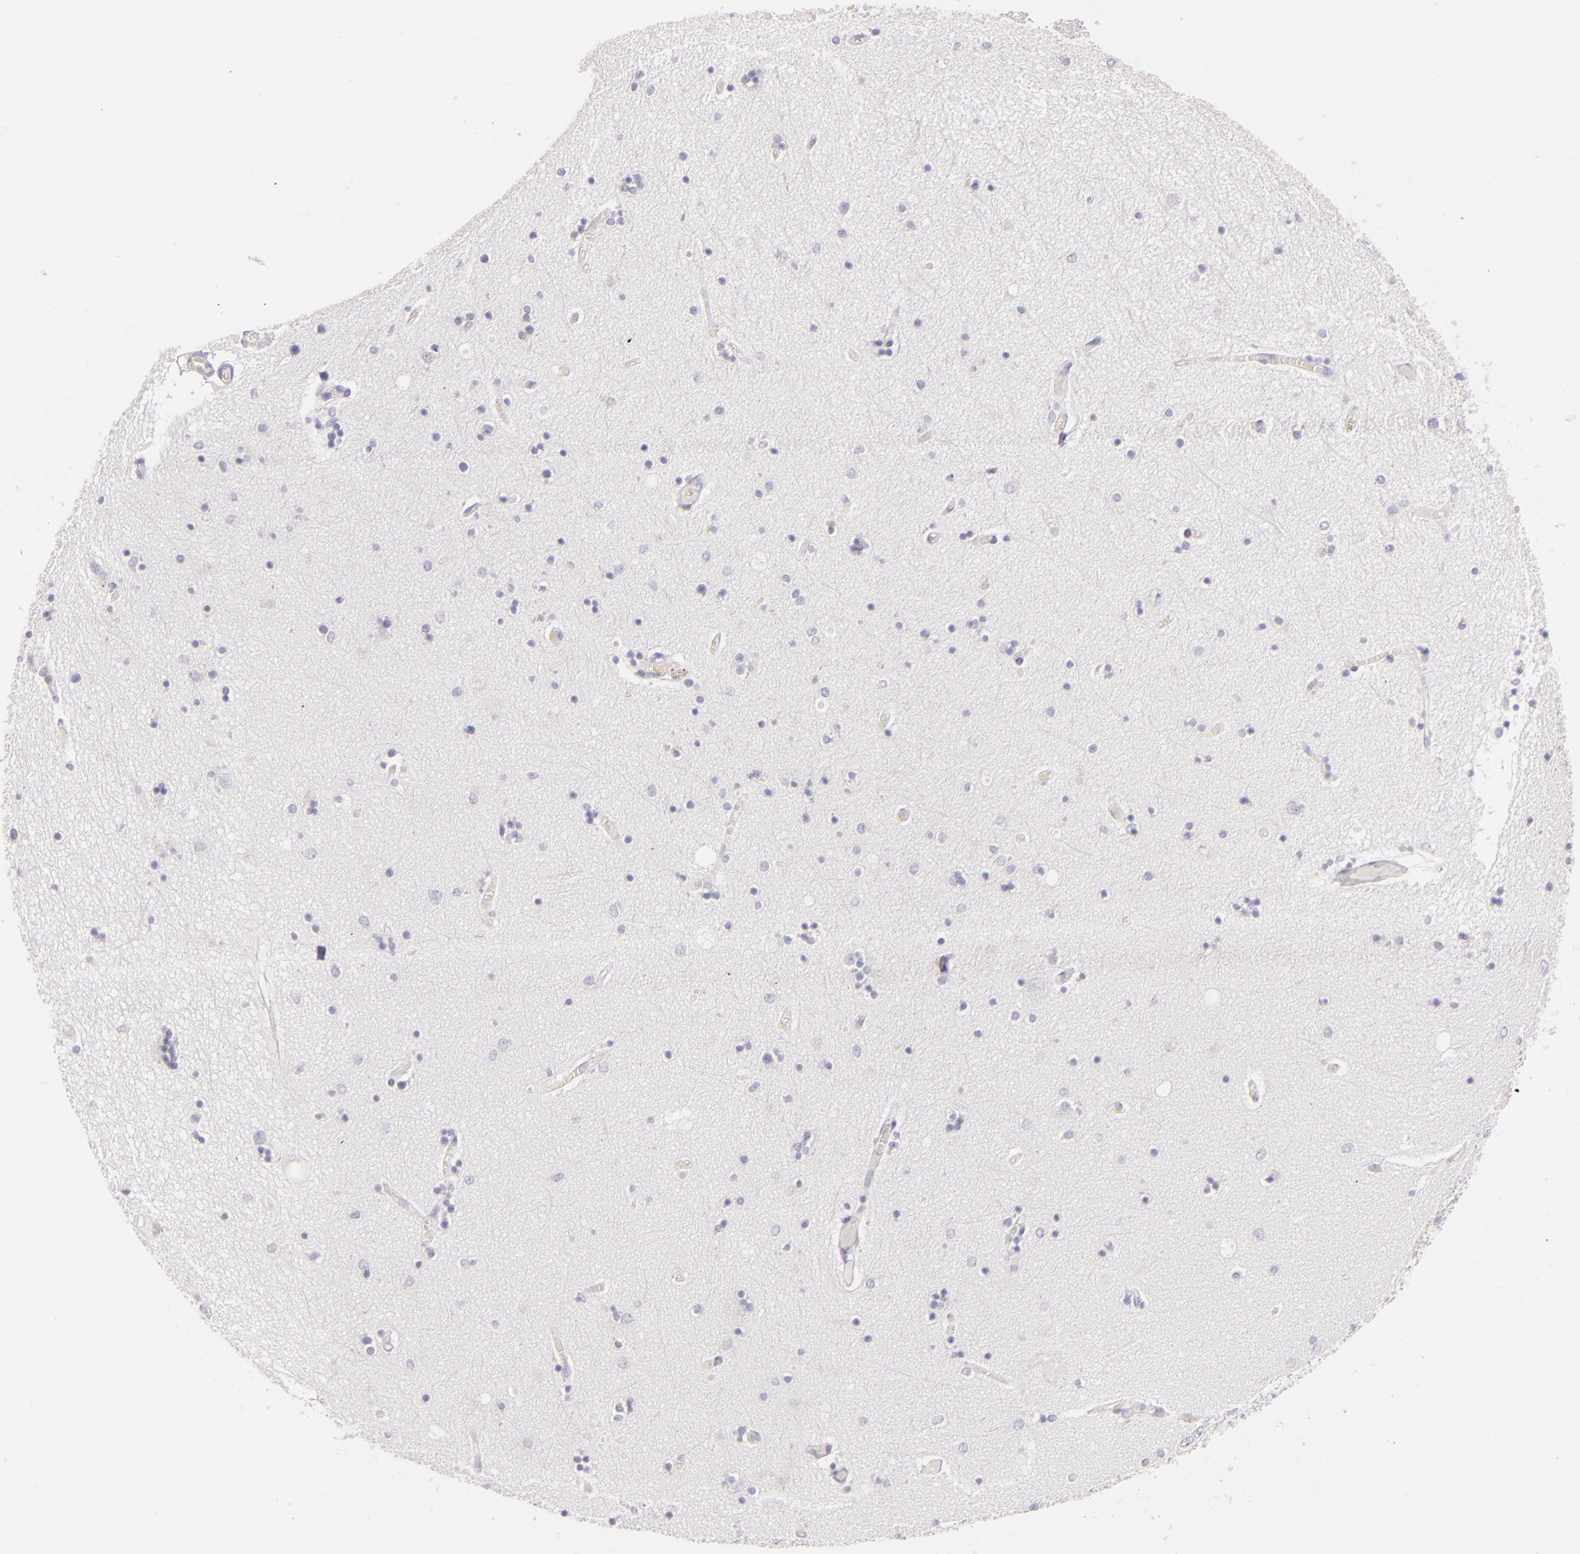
{"staining": {"intensity": "negative", "quantity": "none", "location": "none"}, "tissue": "hippocampus", "cell_type": "Glial cells", "image_type": "normal", "snomed": [{"axis": "morphology", "description": "Normal tissue, NOS"}, {"axis": "topography", "description": "Hippocampus"}], "caption": "Normal hippocampus was stained to show a protein in brown. There is no significant expression in glial cells. (Stains: DAB immunohistochemistry (IHC) with hematoxylin counter stain, Microscopy: brightfield microscopy at high magnification).", "gene": "CD207", "patient": {"sex": "female", "age": 54}}